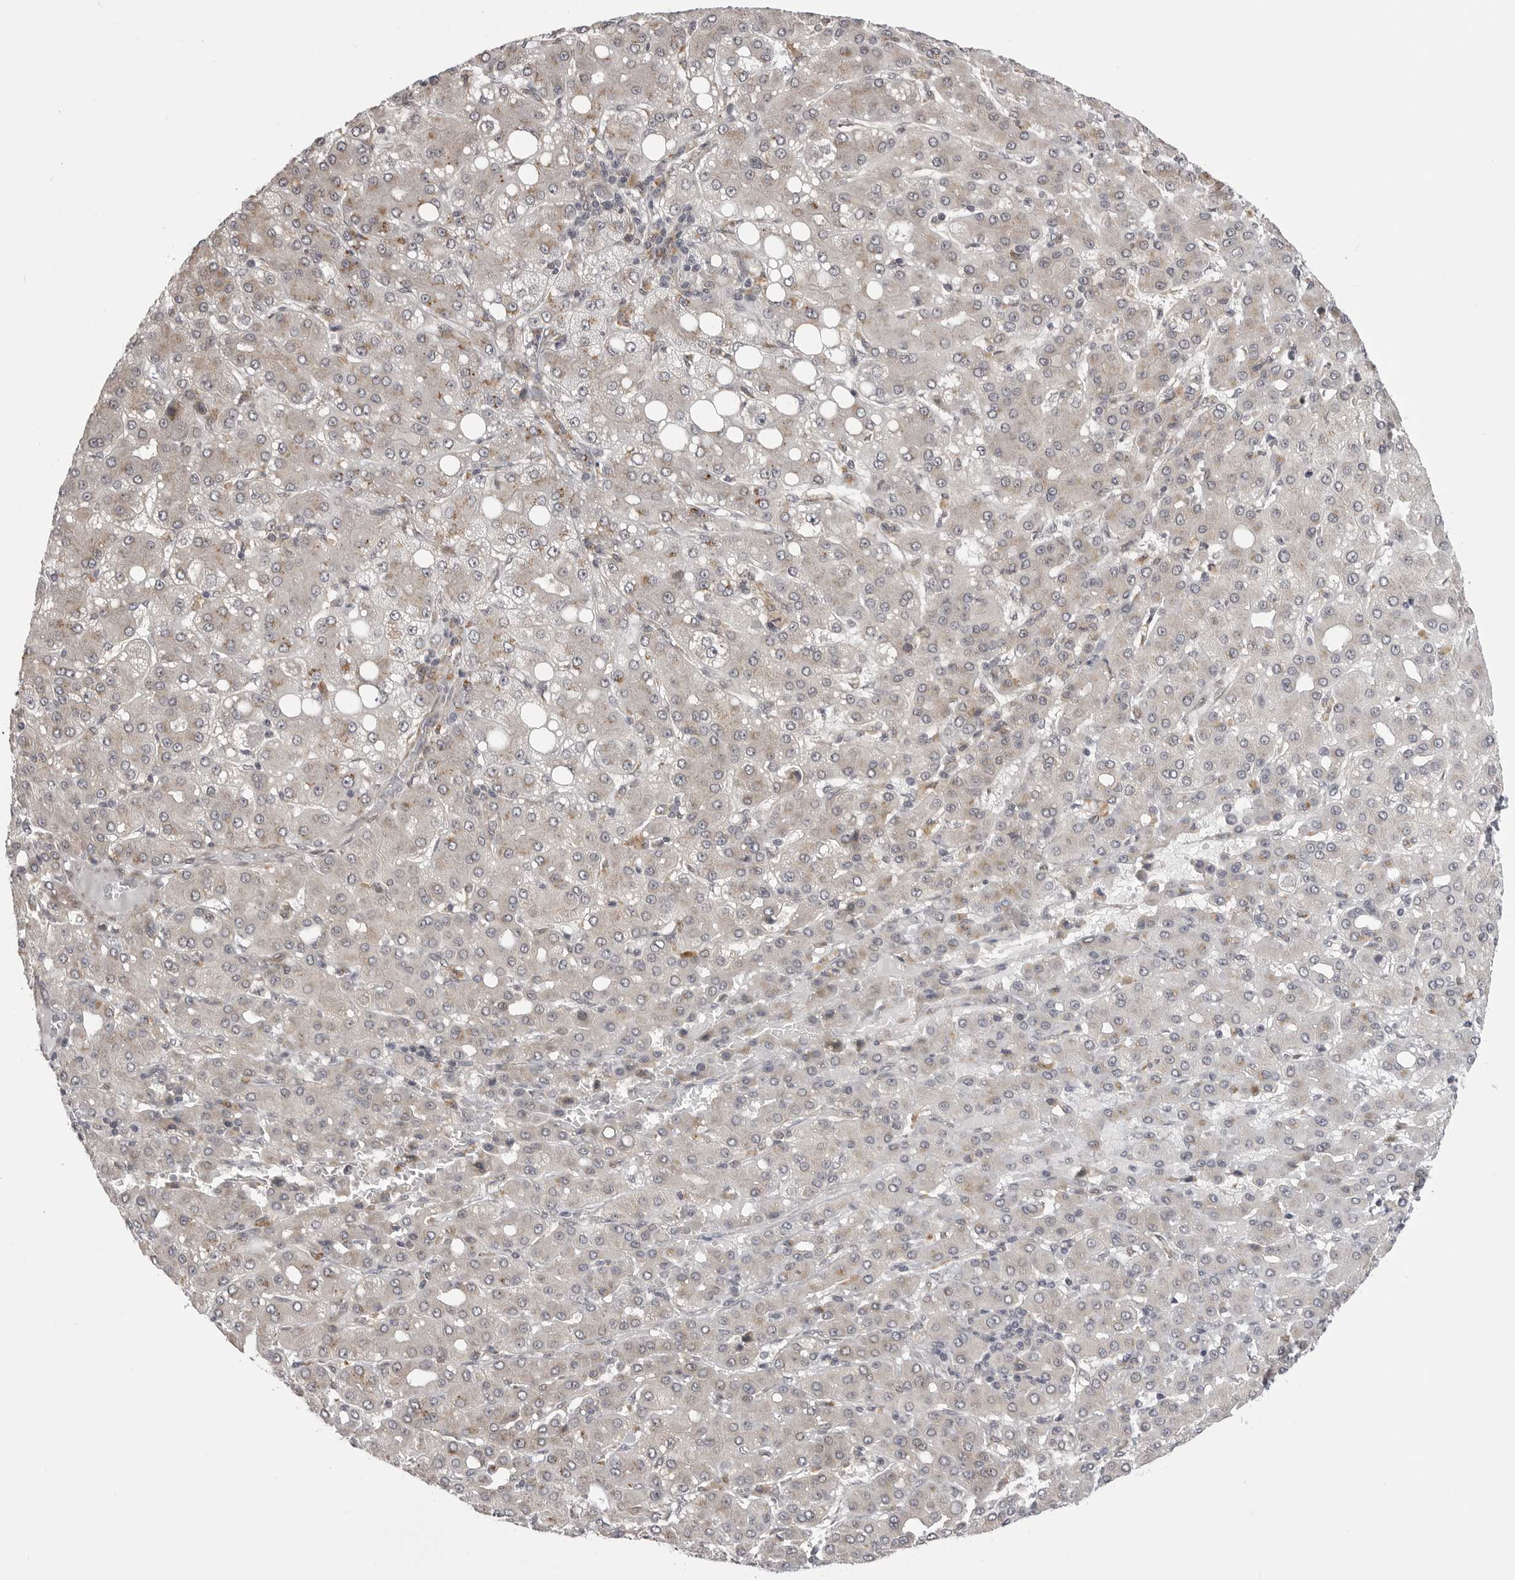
{"staining": {"intensity": "weak", "quantity": "25%-75%", "location": "cytoplasmic/membranous"}, "tissue": "liver cancer", "cell_type": "Tumor cells", "image_type": "cancer", "snomed": [{"axis": "morphology", "description": "Carcinoma, Hepatocellular, NOS"}, {"axis": "topography", "description": "Liver"}], "caption": "Human liver cancer stained for a protein (brown) shows weak cytoplasmic/membranous positive staining in approximately 25%-75% of tumor cells.", "gene": "PTK2B", "patient": {"sex": "male", "age": 65}}